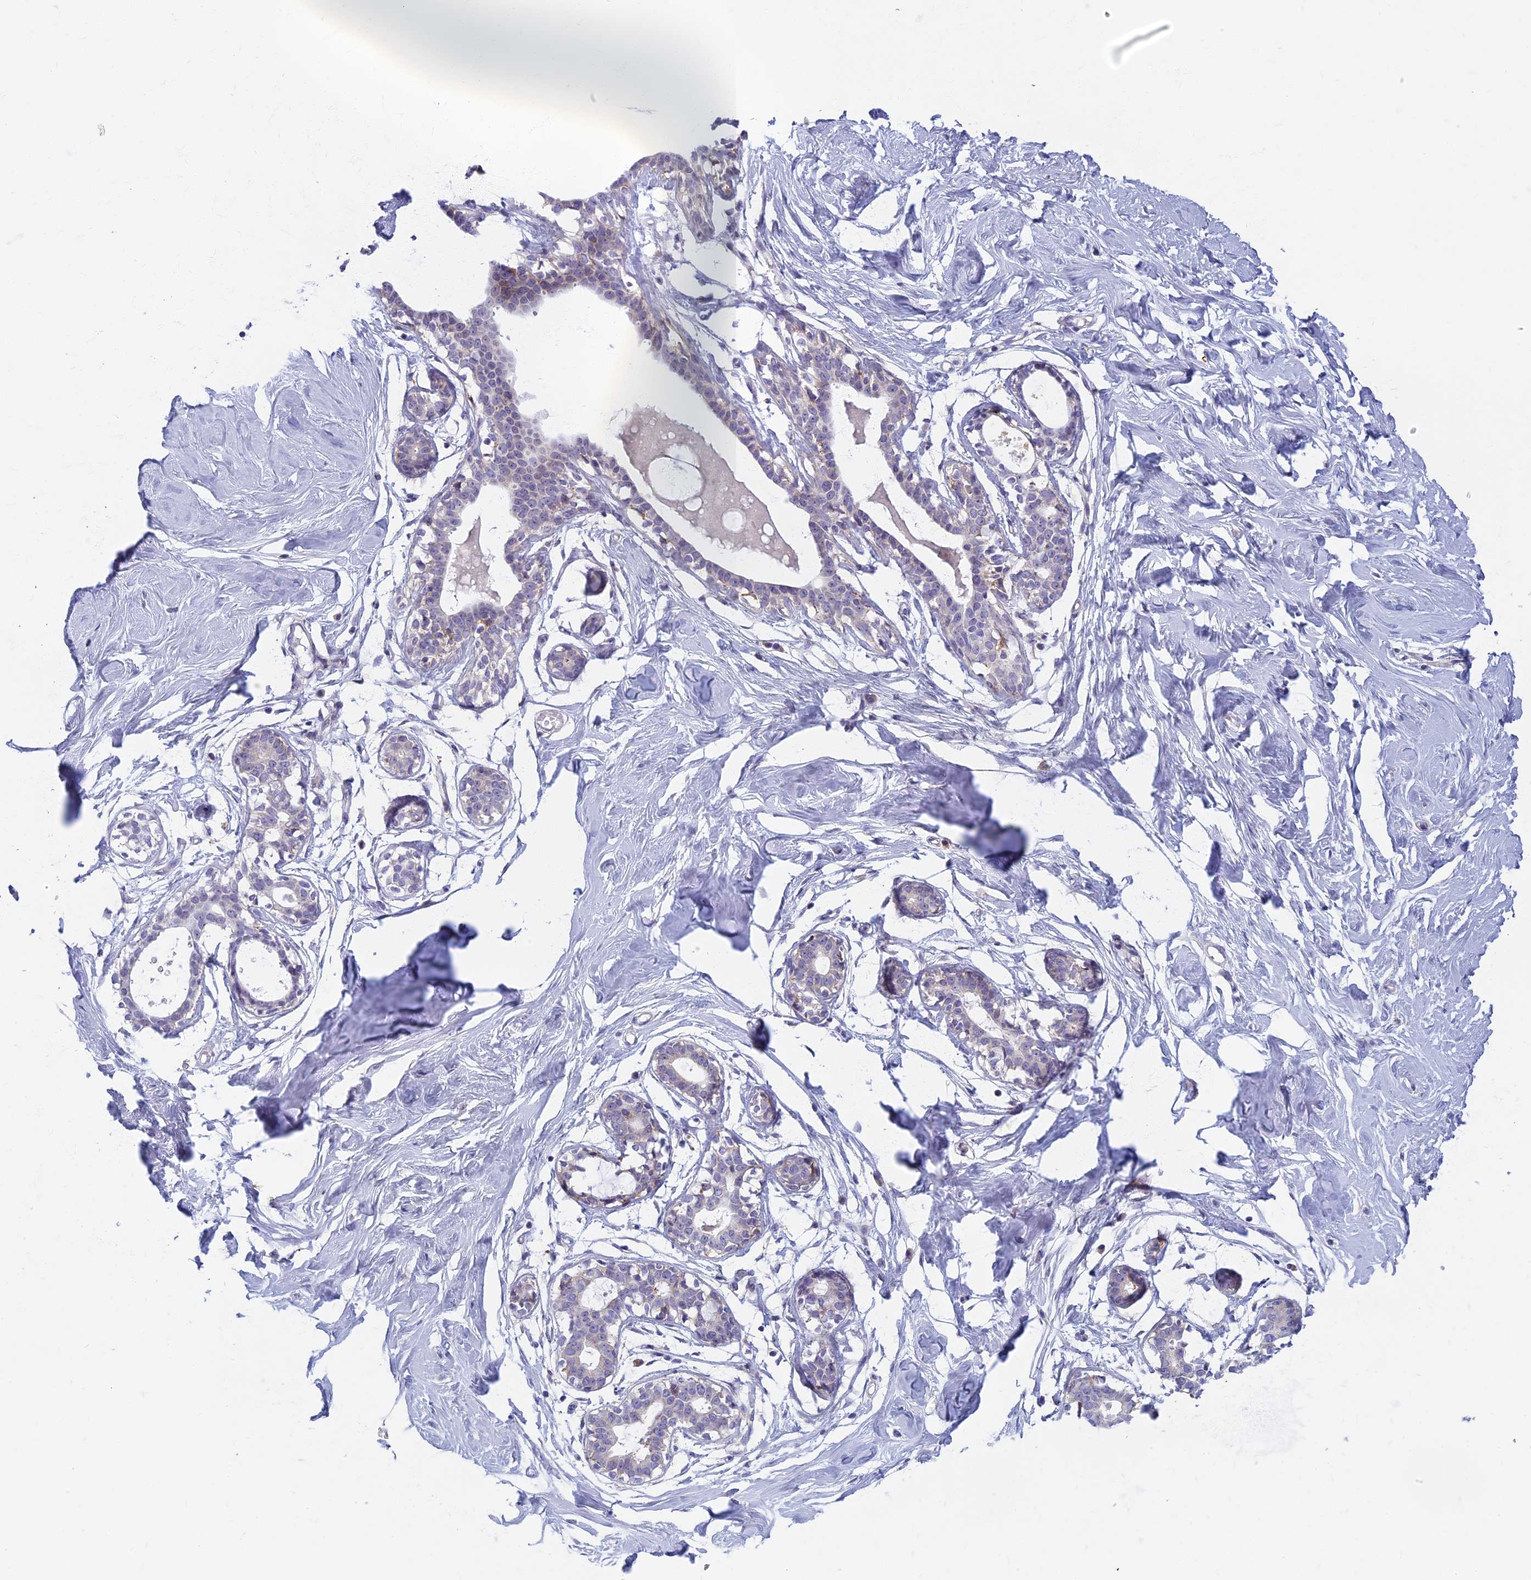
{"staining": {"intensity": "negative", "quantity": "none", "location": "none"}, "tissue": "breast", "cell_type": "Adipocytes", "image_type": "normal", "snomed": [{"axis": "morphology", "description": "Normal tissue, NOS"}, {"axis": "morphology", "description": "Adenoma, NOS"}, {"axis": "topography", "description": "Breast"}], "caption": "IHC of benign human breast displays no positivity in adipocytes. (IHC, brightfield microscopy, high magnification).", "gene": "DDX51", "patient": {"sex": "female", "age": 23}}